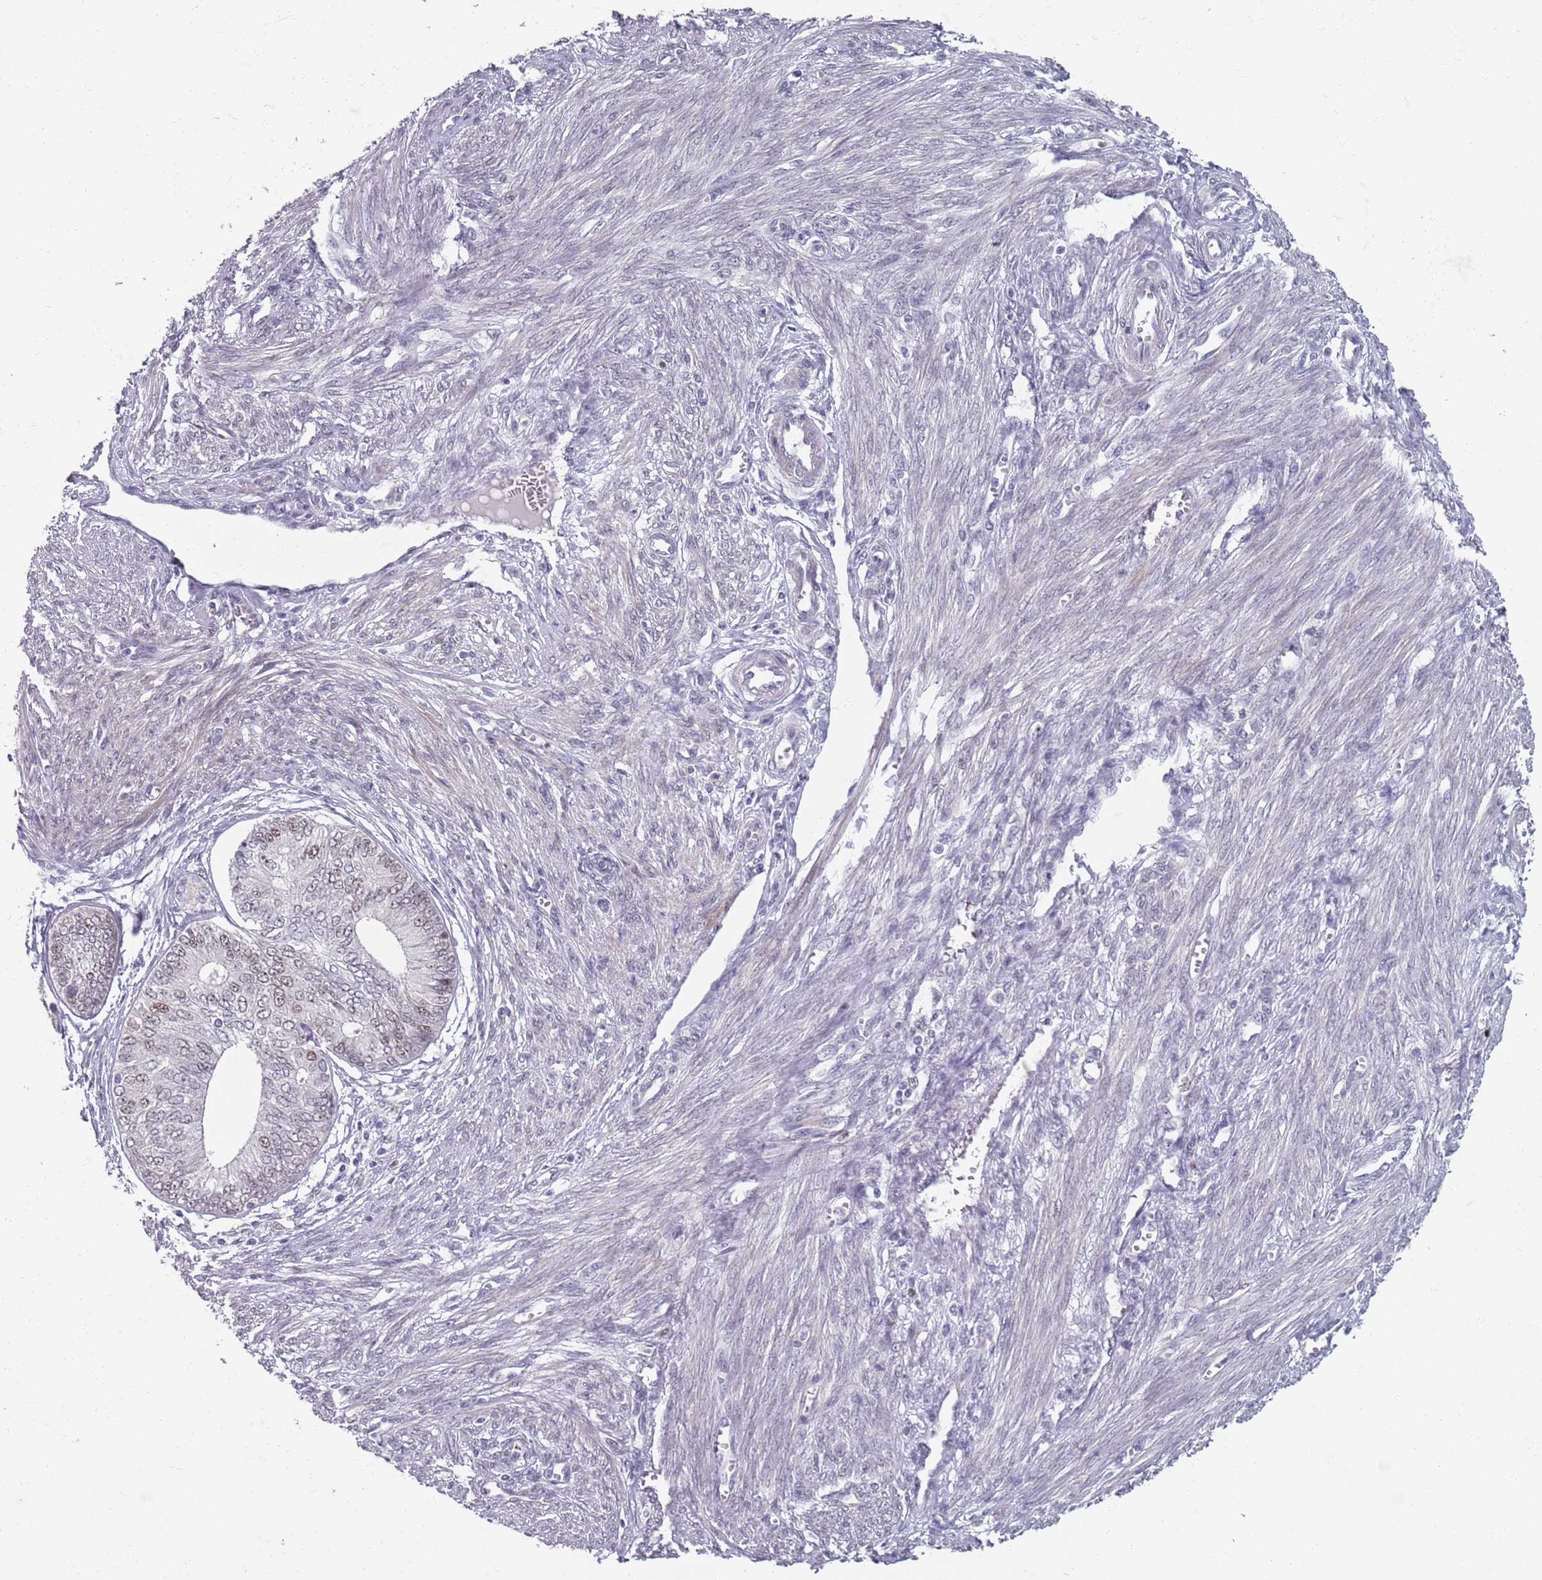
{"staining": {"intensity": "moderate", "quantity": "<25%", "location": "nuclear"}, "tissue": "endometrial cancer", "cell_type": "Tumor cells", "image_type": "cancer", "snomed": [{"axis": "morphology", "description": "Adenocarcinoma, NOS"}, {"axis": "topography", "description": "Endometrium"}], "caption": "DAB (3,3'-diaminobenzidine) immunohistochemical staining of adenocarcinoma (endometrial) displays moderate nuclear protein staining in approximately <25% of tumor cells.", "gene": "SAMD1", "patient": {"sex": "female", "age": 68}}